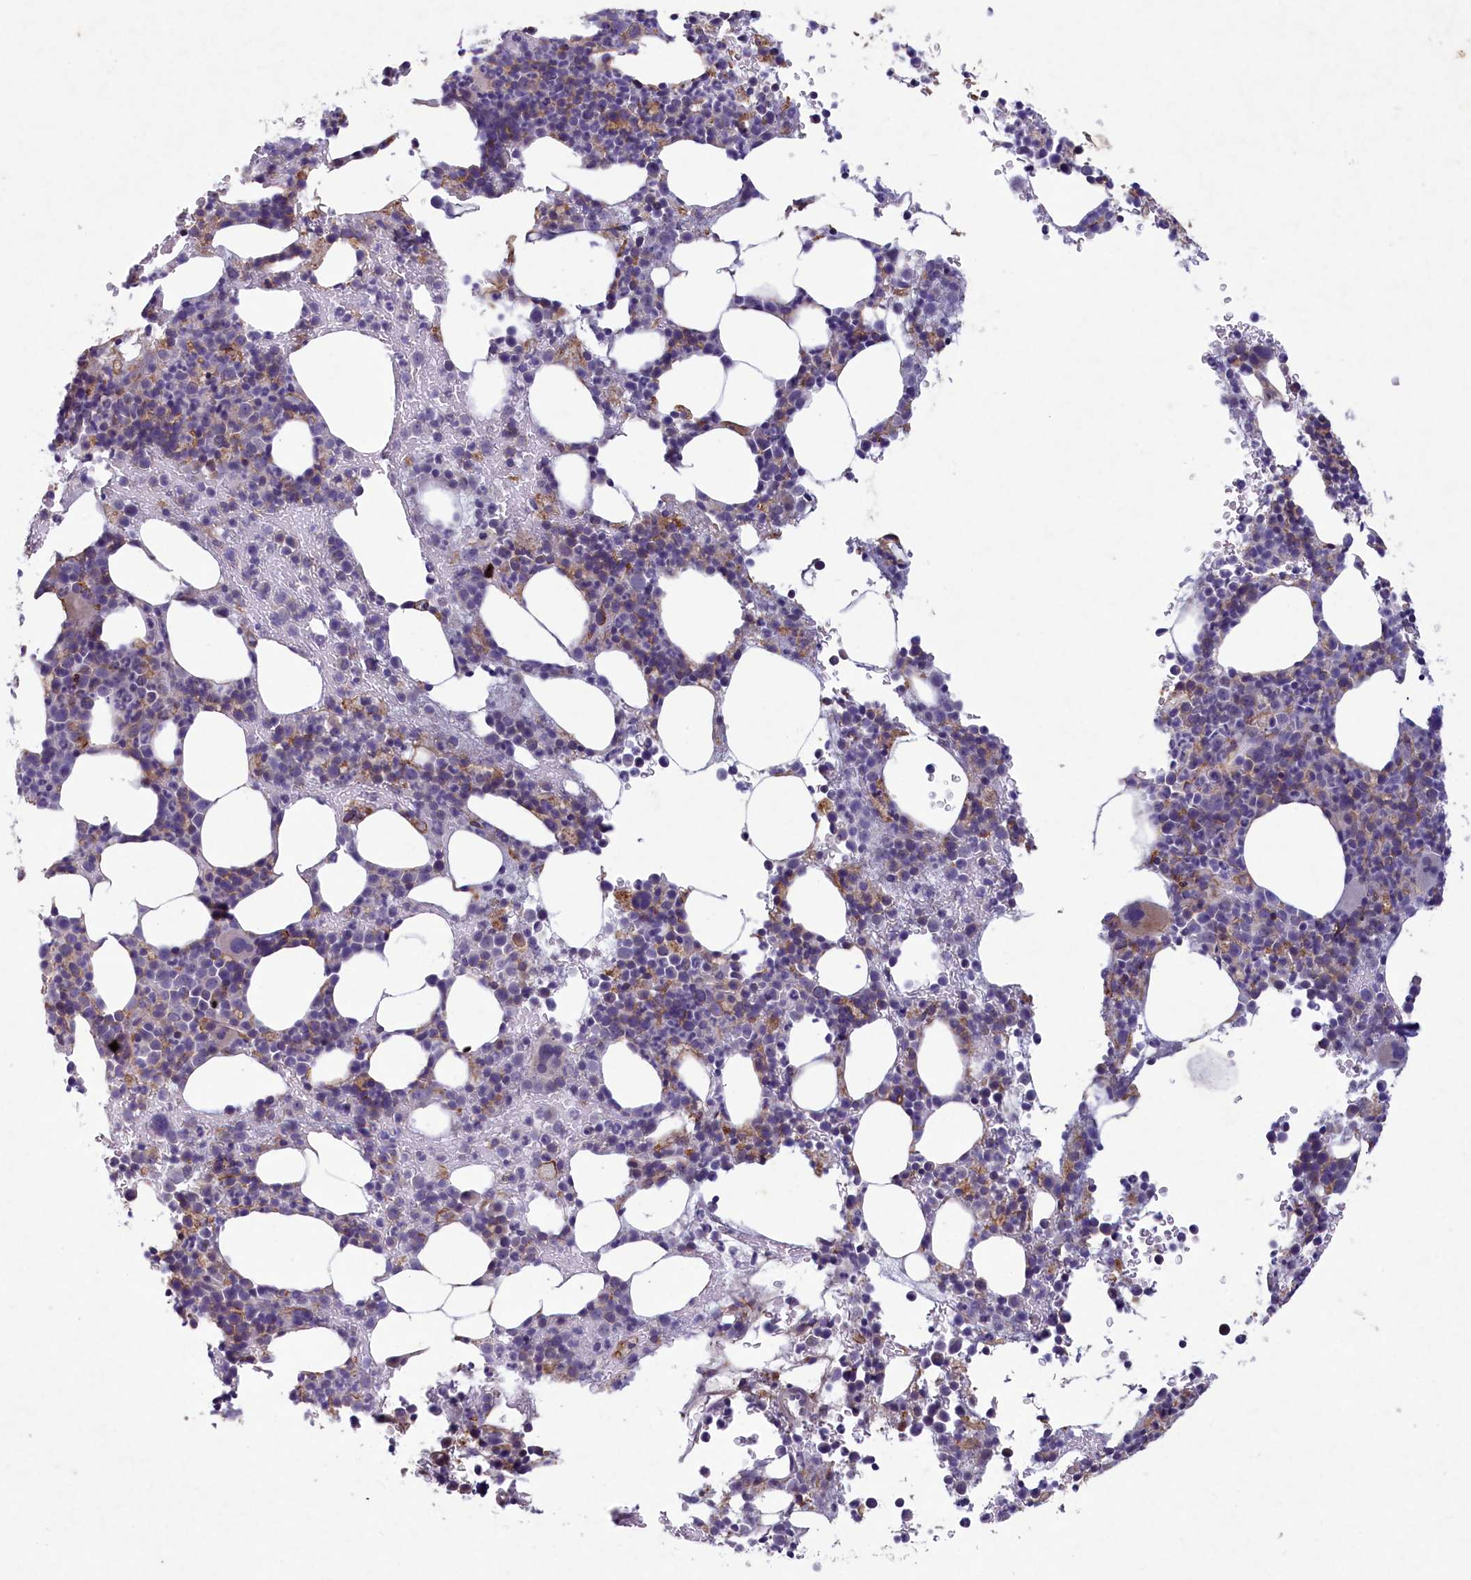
{"staining": {"intensity": "weak", "quantity": "<25%", "location": "cytoplasmic/membranous"}, "tissue": "bone marrow", "cell_type": "Hematopoietic cells", "image_type": "normal", "snomed": [{"axis": "morphology", "description": "Normal tissue, NOS"}, {"axis": "topography", "description": "Bone marrow"}], "caption": "Image shows no significant protein staining in hematopoietic cells of unremarkable bone marrow.", "gene": "PLEKHG6", "patient": {"sex": "female", "age": 82}}